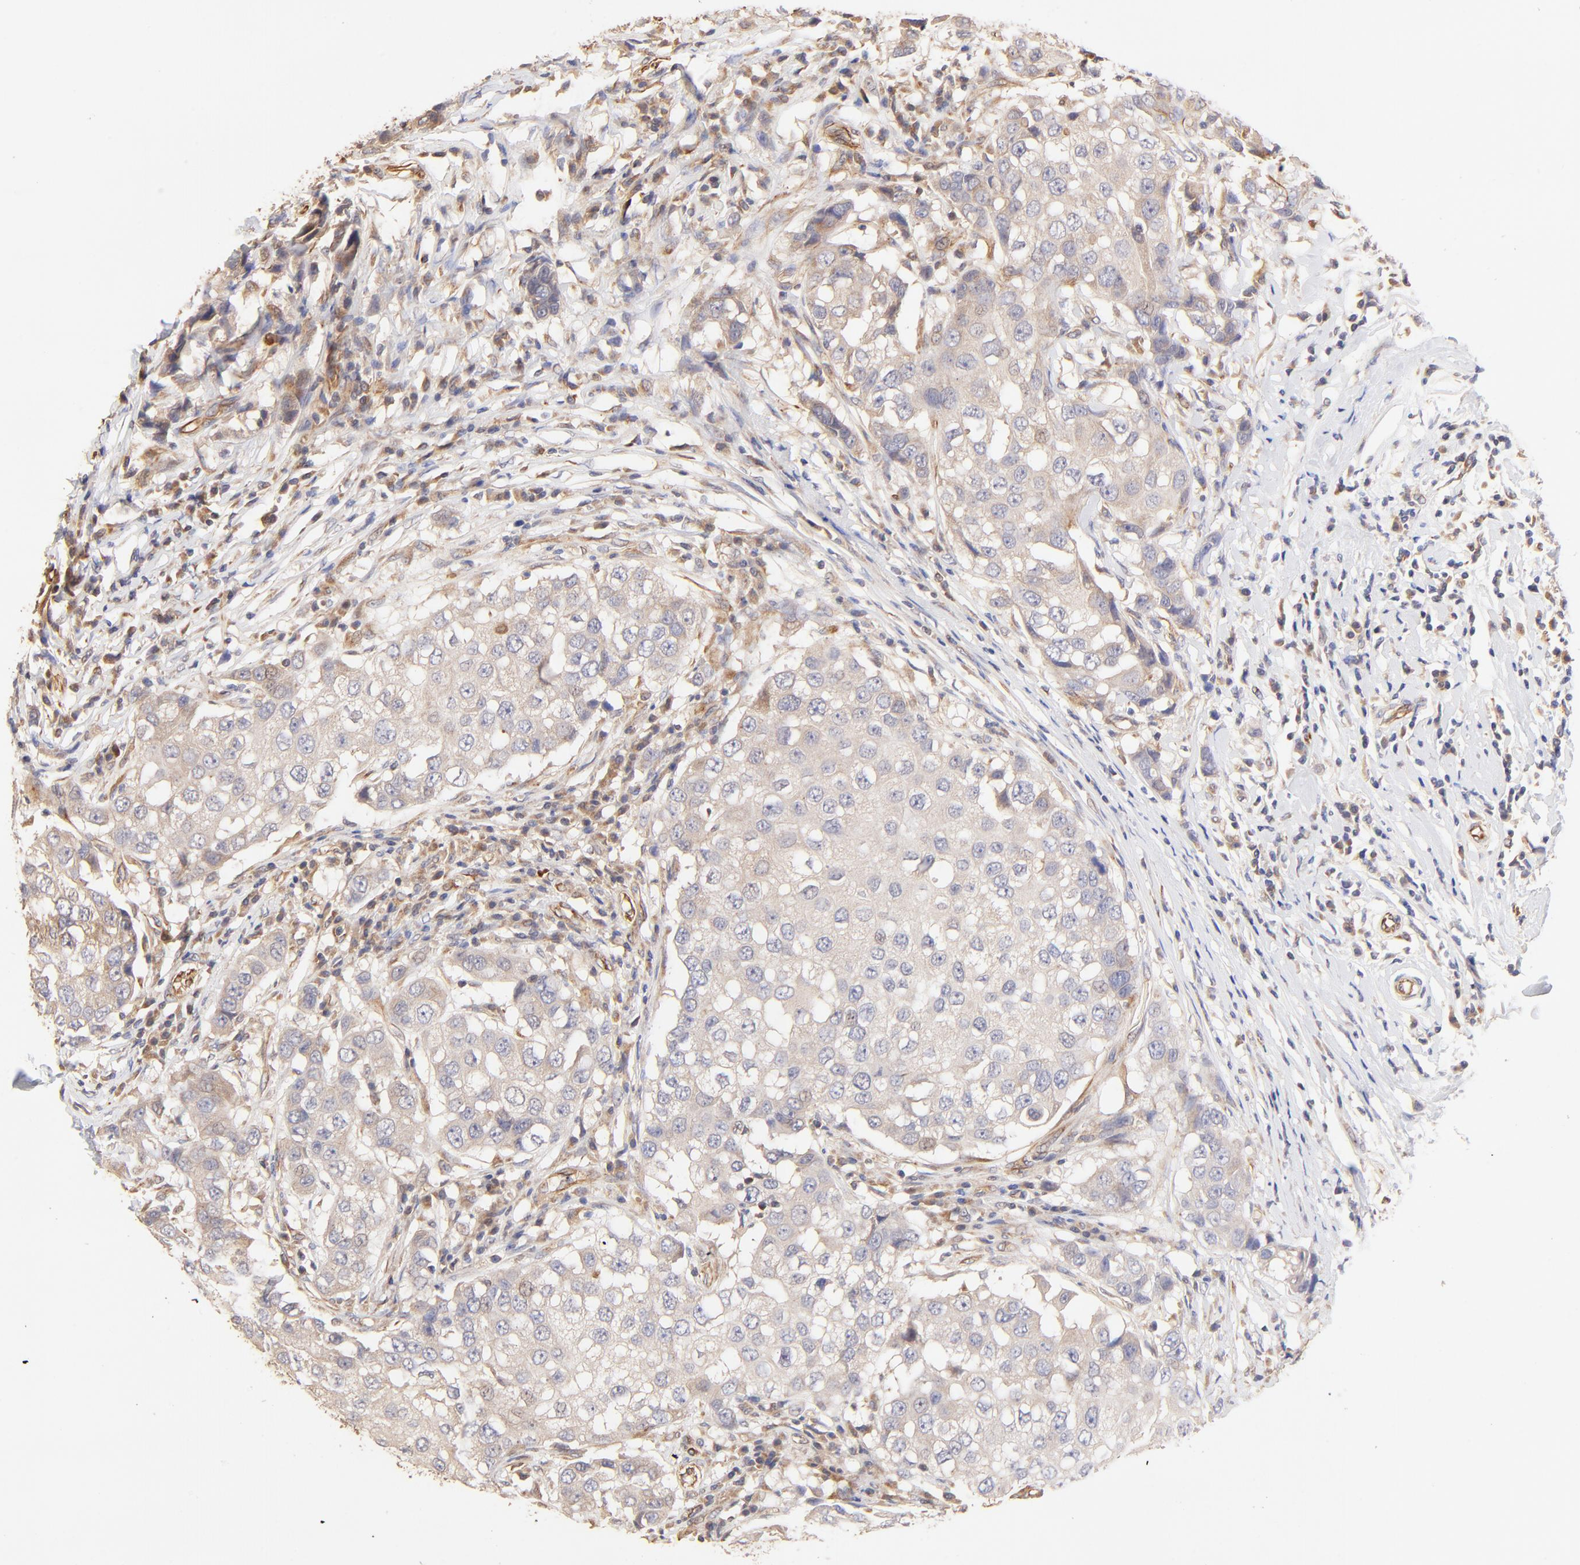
{"staining": {"intensity": "weak", "quantity": ">75%", "location": "cytoplasmic/membranous"}, "tissue": "breast cancer", "cell_type": "Tumor cells", "image_type": "cancer", "snomed": [{"axis": "morphology", "description": "Duct carcinoma"}, {"axis": "topography", "description": "Breast"}], "caption": "Immunohistochemical staining of breast cancer (intraductal carcinoma) exhibits weak cytoplasmic/membranous protein expression in about >75% of tumor cells. (DAB (3,3'-diaminobenzidine) IHC with brightfield microscopy, high magnification).", "gene": "TNFAIP3", "patient": {"sex": "female", "age": 27}}